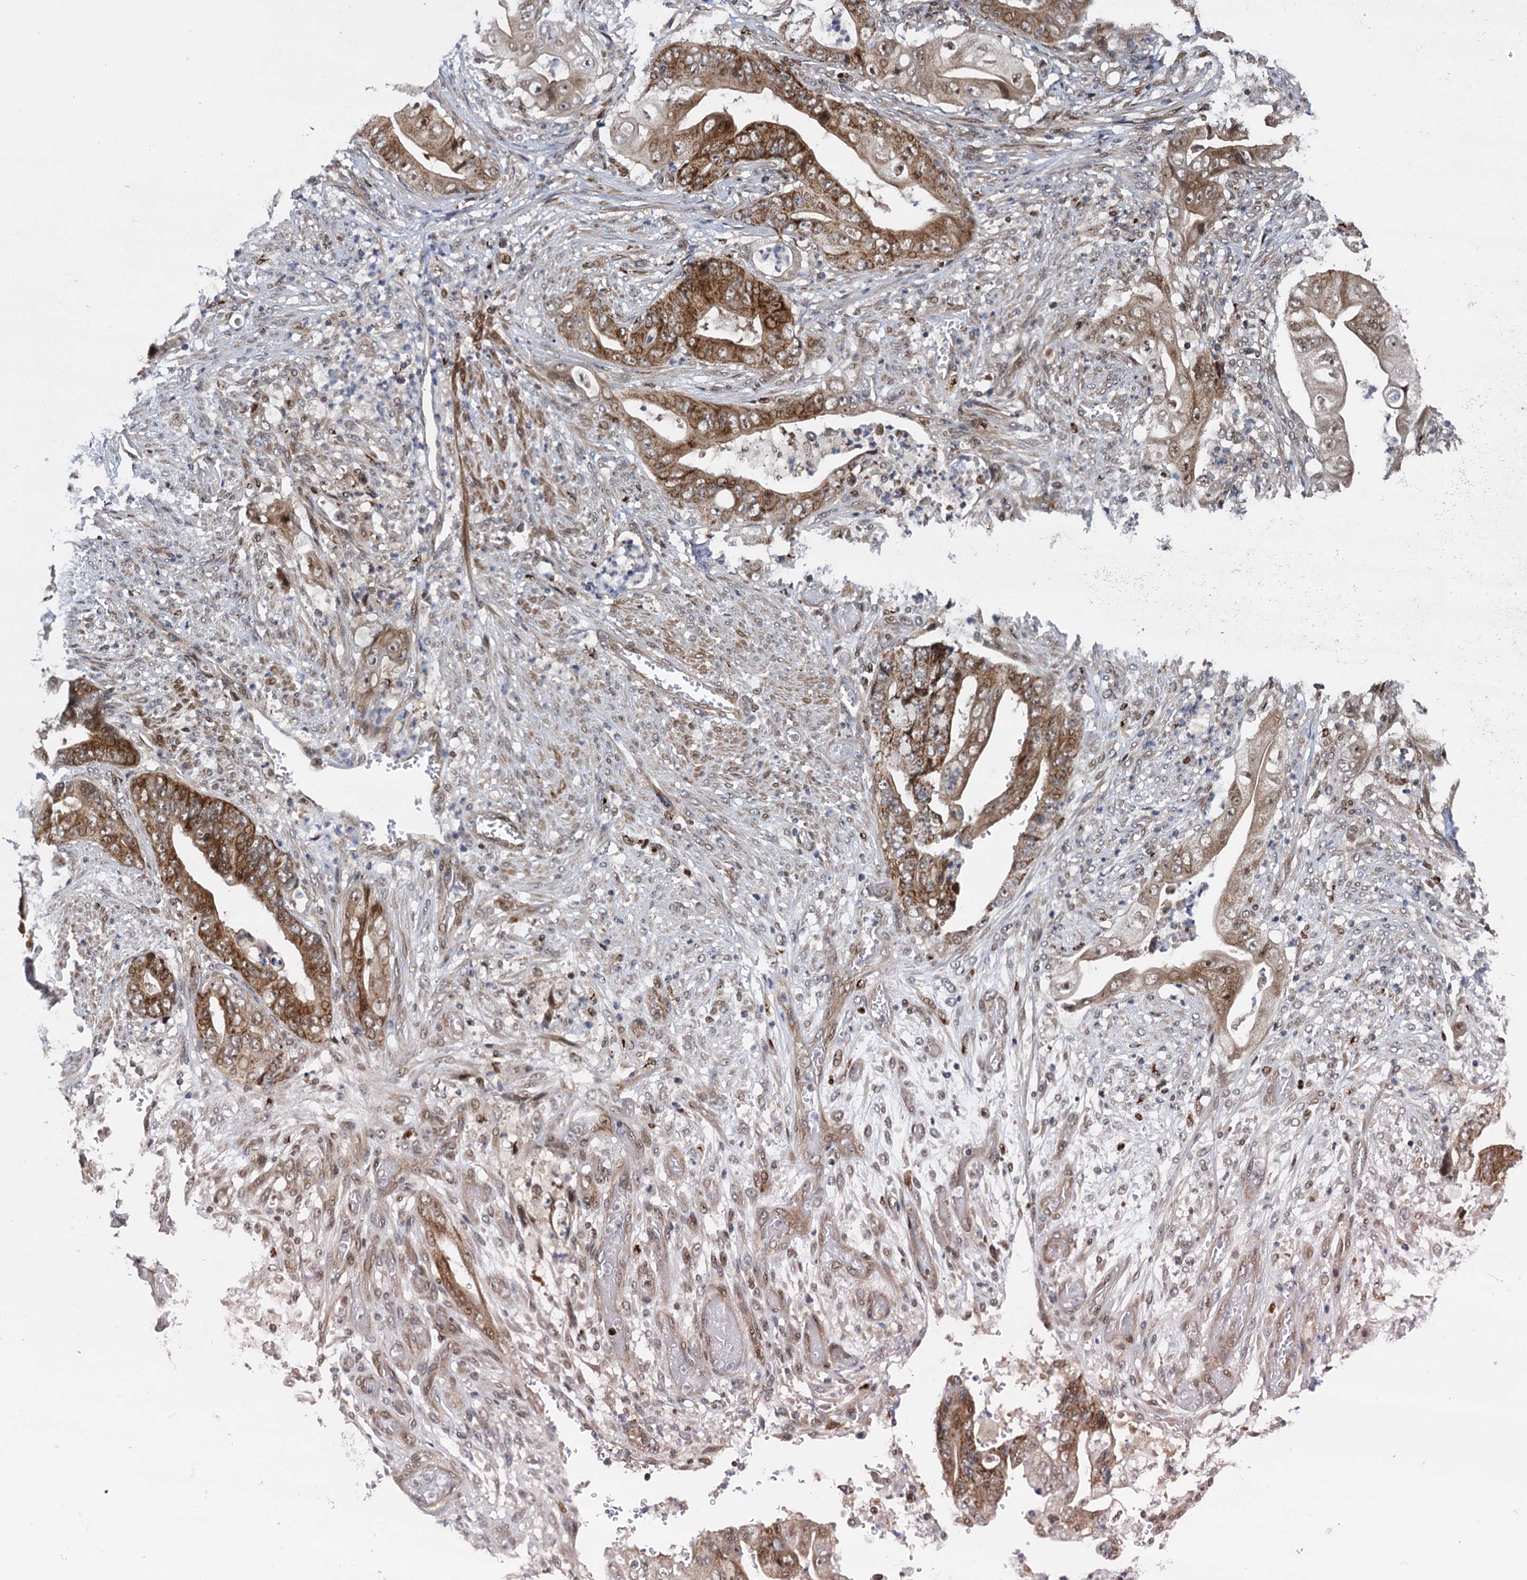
{"staining": {"intensity": "moderate", "quantity": ">75%", "location": "cytoplasmic/membranous,nuclear"}, "tissue": "stomach cancer", "cell_type": "Tumor cells", "image_type": "cancer", "snomed": [{"axis": "morphology", "description": "Adenocarcinoma, NOS"}, {"axis": "topography", "description": "Stomach"}], "caption": "A brown stain shows moderate cytoplasmic/membranous and nuclear positivity of a protein in human stomach cancer tumor cells. The staining is performed using DAB (3,3'-diaminobenzidine) brown chromogen to label protein expression. The nuclei are counter-stained blue using hematoxylin.", "gene": "GAL3ST4", "patient": {"sex": "female", "age": 73}}